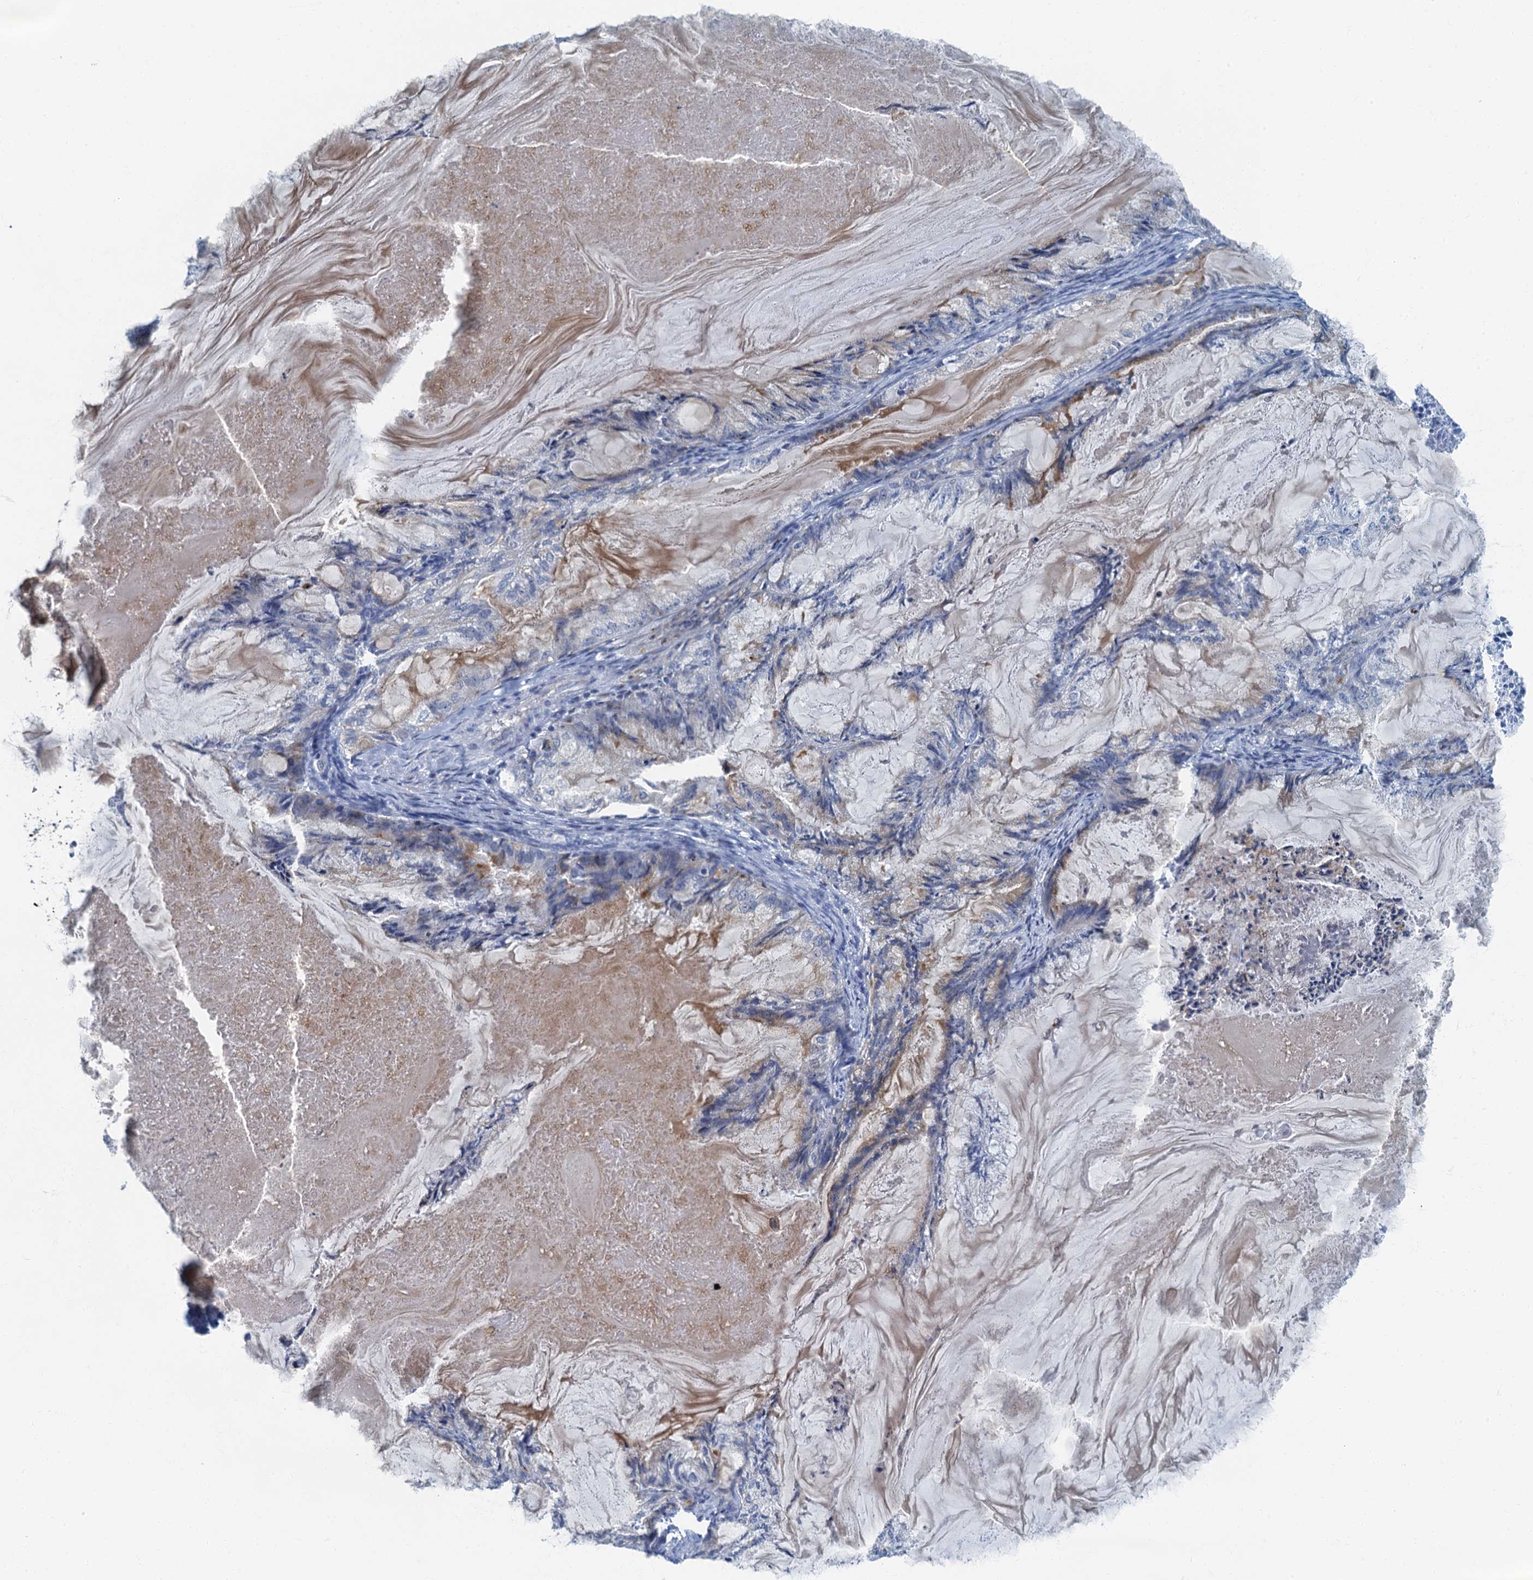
{"staining": {"intensity": "negative", "quantity": "none", "location": "none"}, "tissue": "endometrial cancer", "cell_type": "Tumor cells", "image_type": "cancer", "snomed": [{"axis": "morphology", "description": "Adenocarcinoma, NOS"}, {"axis": "topography", "description": "Endometrium"}], "caption": "This is a image of immunohistochemistry (IHC) staining of endometrial cancer (adenocarcinoma), which shows no expression in tumor cells.", "gene": "LYPD3", "patient": {"sex": "female", "age": 86}}